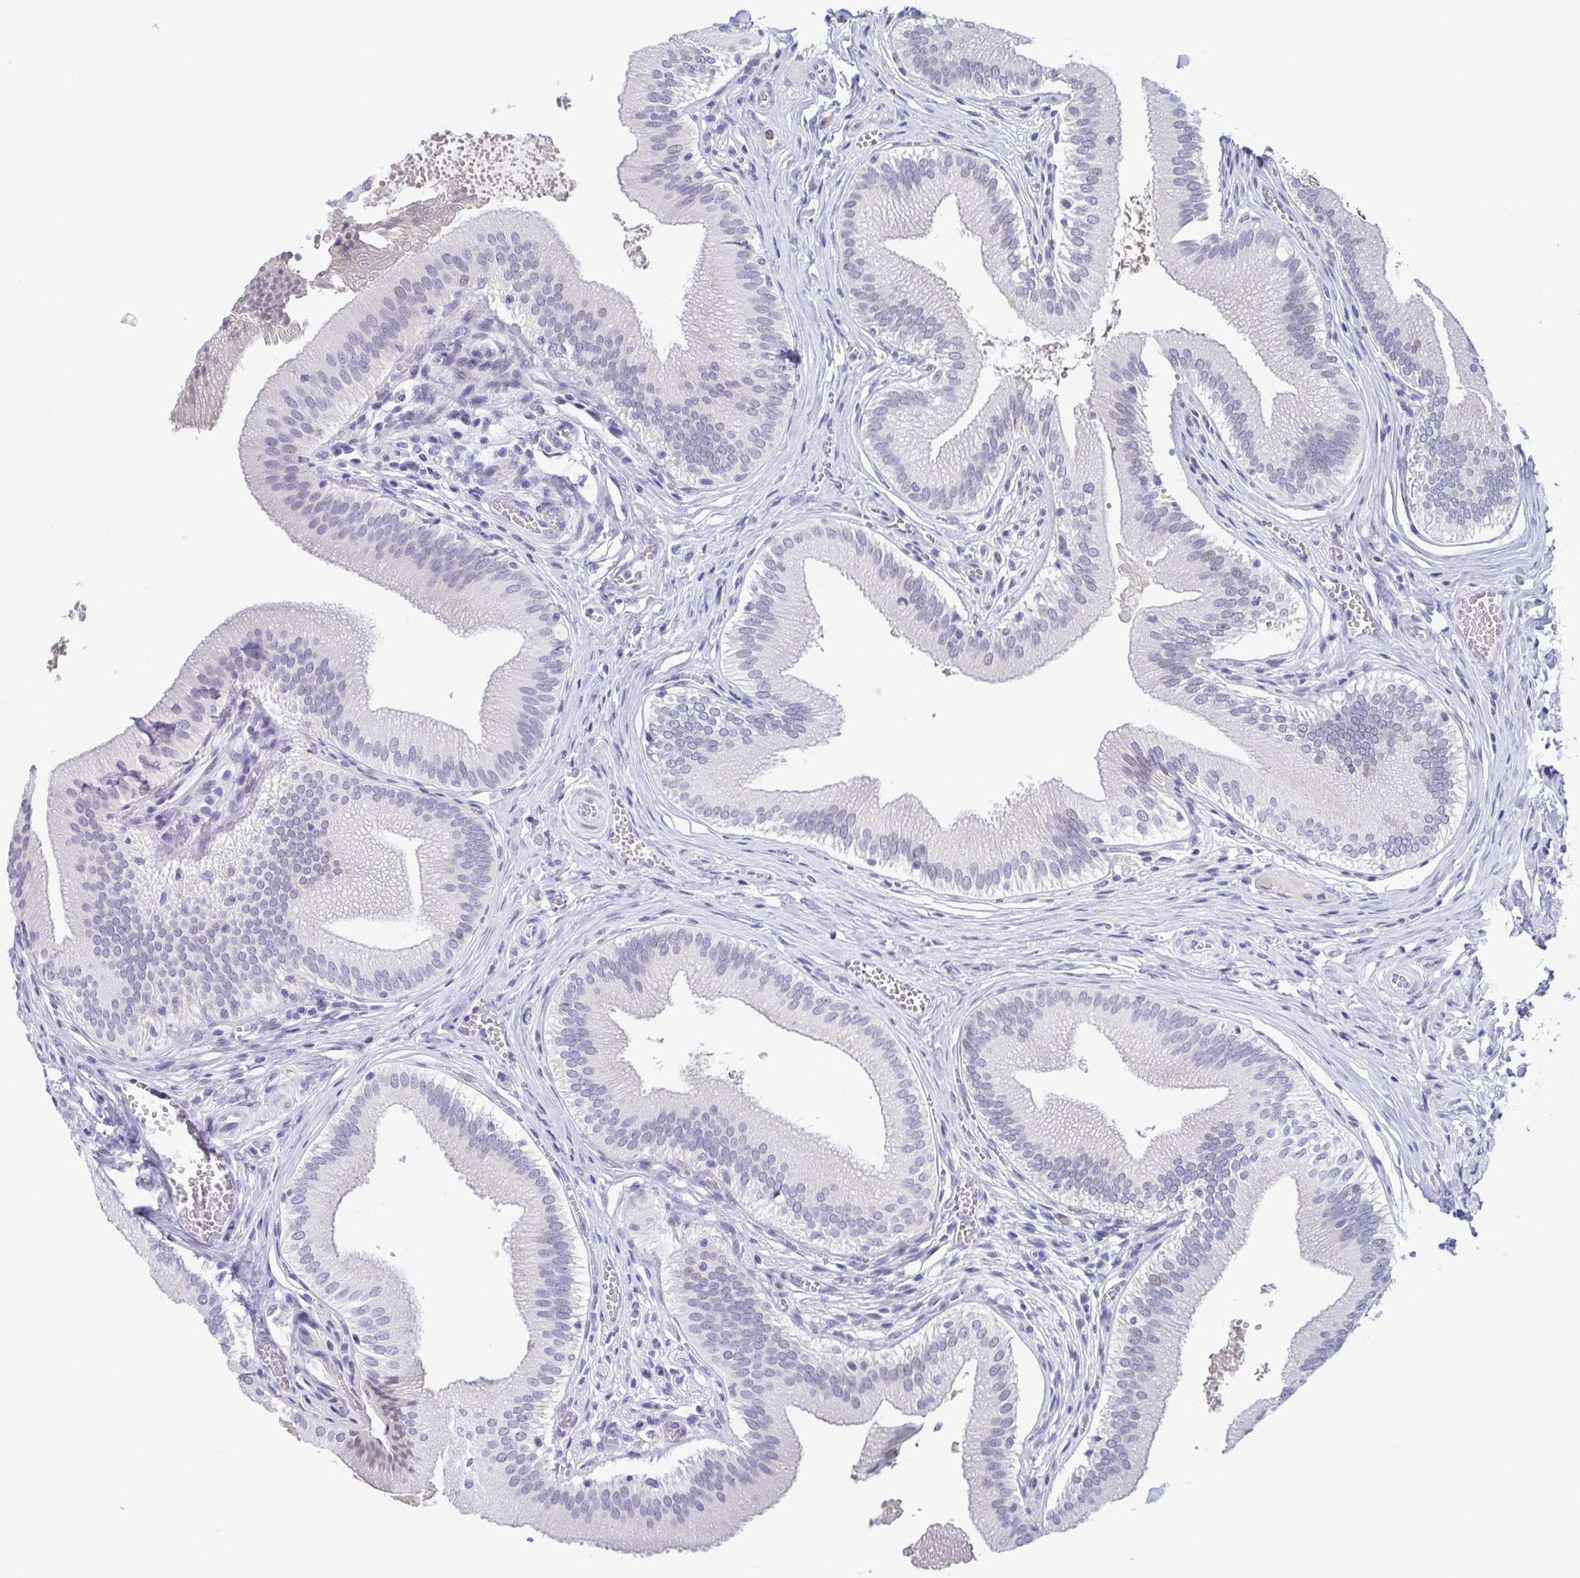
{"staining": {"intensity": "weak", "quantity": "<25%", "location": "nuclear"}, "tissue": "gallbladder", "cell_type": "Glandular cells", "image_type": "normal", "snomed": [{"axis": "morphology", "description": "Normal tissue, NOS"}, {"axis": "topography", "description": "Gallbladder"}], "caption": "Unremarkable gallbladder was stained to show a protein in brown. There is no significant expression in glandular cells. (DAB immunohistochemistry visualized using brightfield microscopy, high magnification).", "gene": "PERM1", "patient": {"sex": "male", "age": 17}}